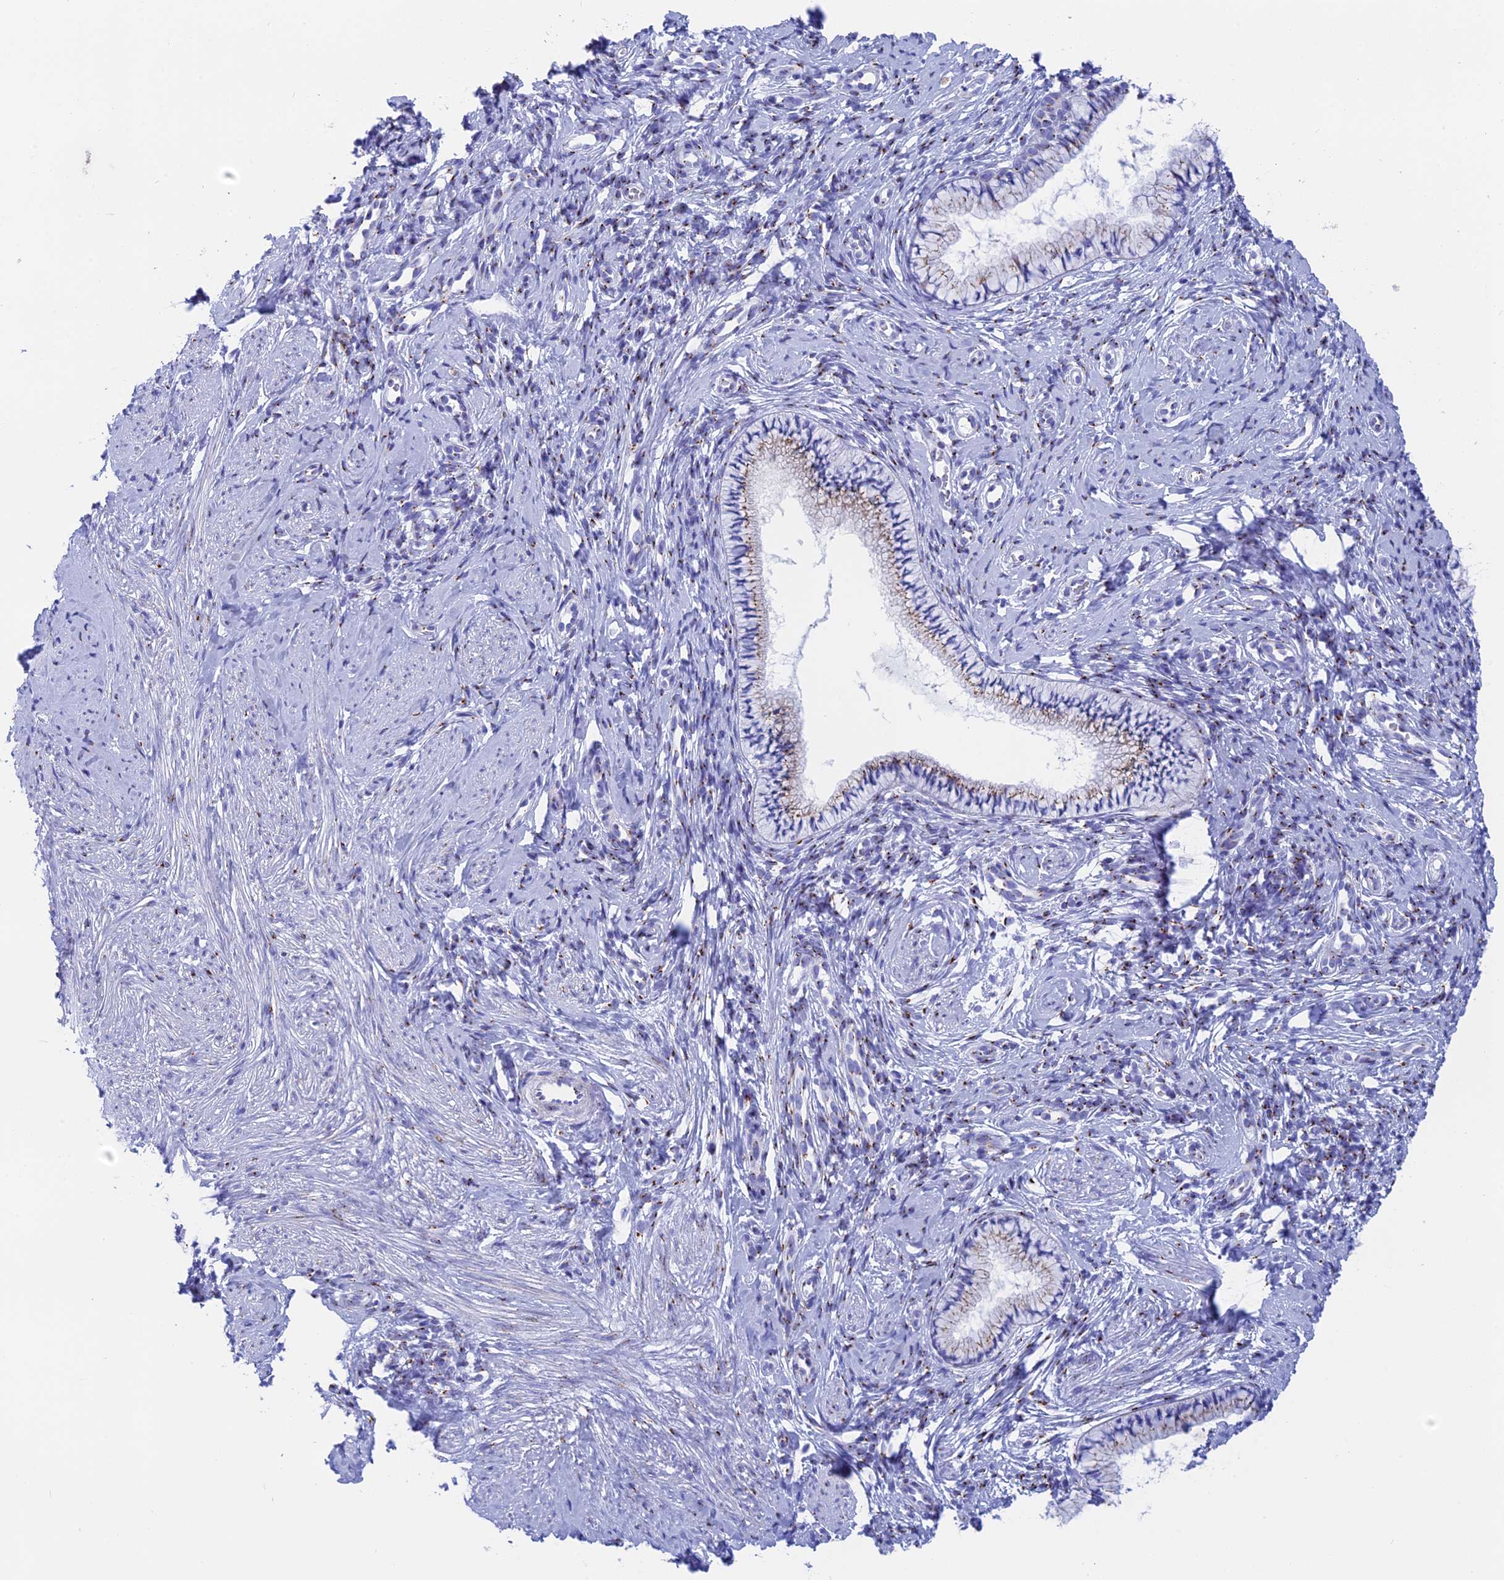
{"staining": {"intensity": "weak", "quantity": "25%-75%", "location": "cytoplasmic/membranous"}, "tissue": "cervix", "cell_type": "Glandular cells", "image_type": "normal", "snomed": [{"axis": "morphology", "description": "Normal tissue, NOS"}, {"axis": "topography", "description": "Cervix"}], "caption": "Unremarkable cervix exhibits weak cytoplasmic/membranous expression in approximately 25%-75% of glandular cells, visualized by immunohistochemistry.", "gene": "ERICH4", "patient": {"sex": "female", "age": 57}}